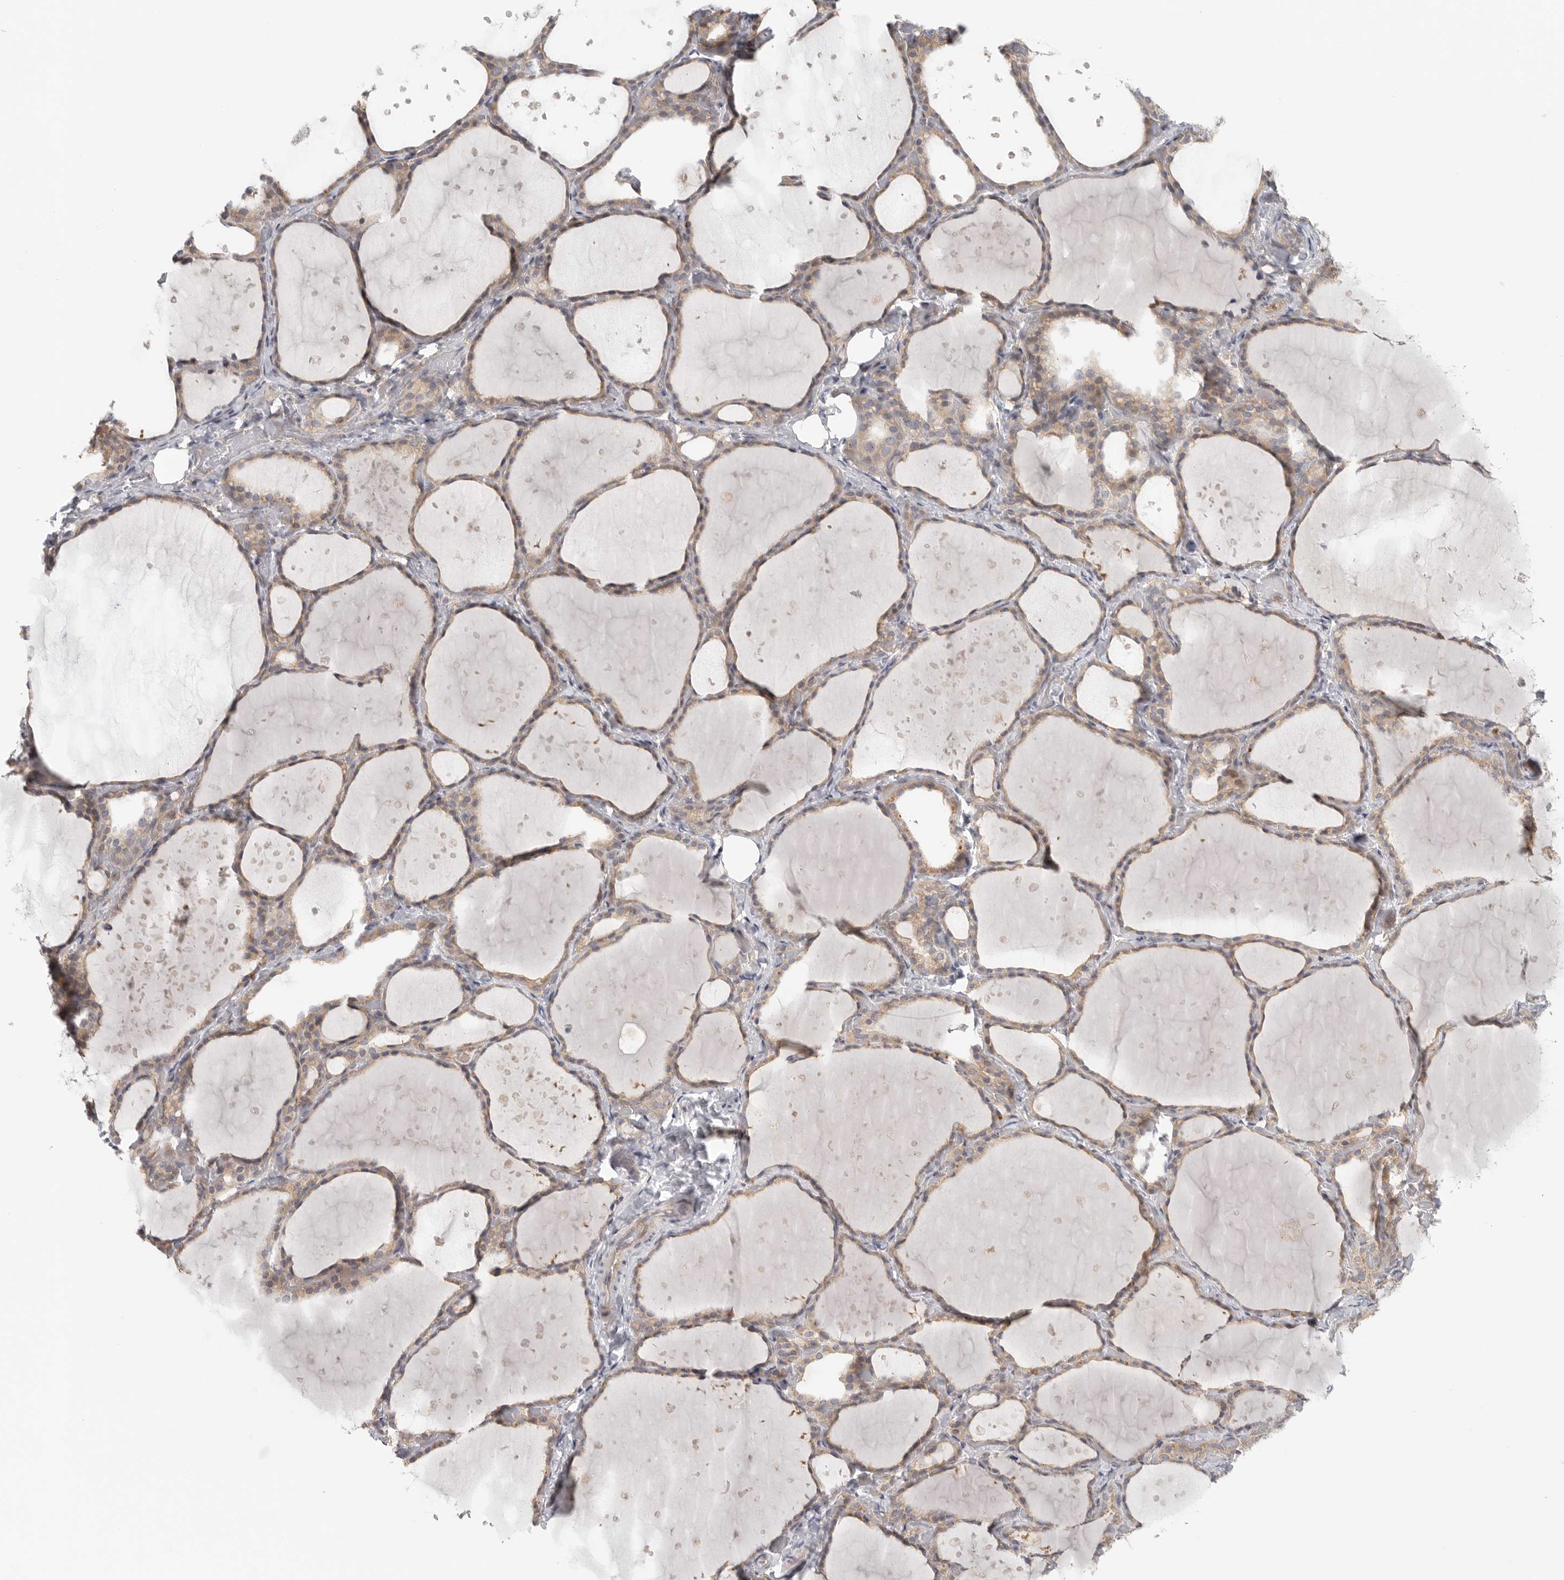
{"staining": {"intensity": "weak", "quantity": "25%-75%", "location": "cytoplasmic/membranous"}, "tissue": "thyroid gland", "cell_type": "Glandular cells", "image_type": "normal", "snomed": [{"axis": "morphology", "description": "Normal tissue, NOS"}, {"axis": "topography", "description": "Thyroid gland"}], "caption": "Brown immunohistochemical staining in normal thyroid gland demonstrates weak cytoplasmic/membranous expression in about 25%-75% of glandular cells.", "gene": "HDAC6", "patient": {"sex": "female", "age": 44}}